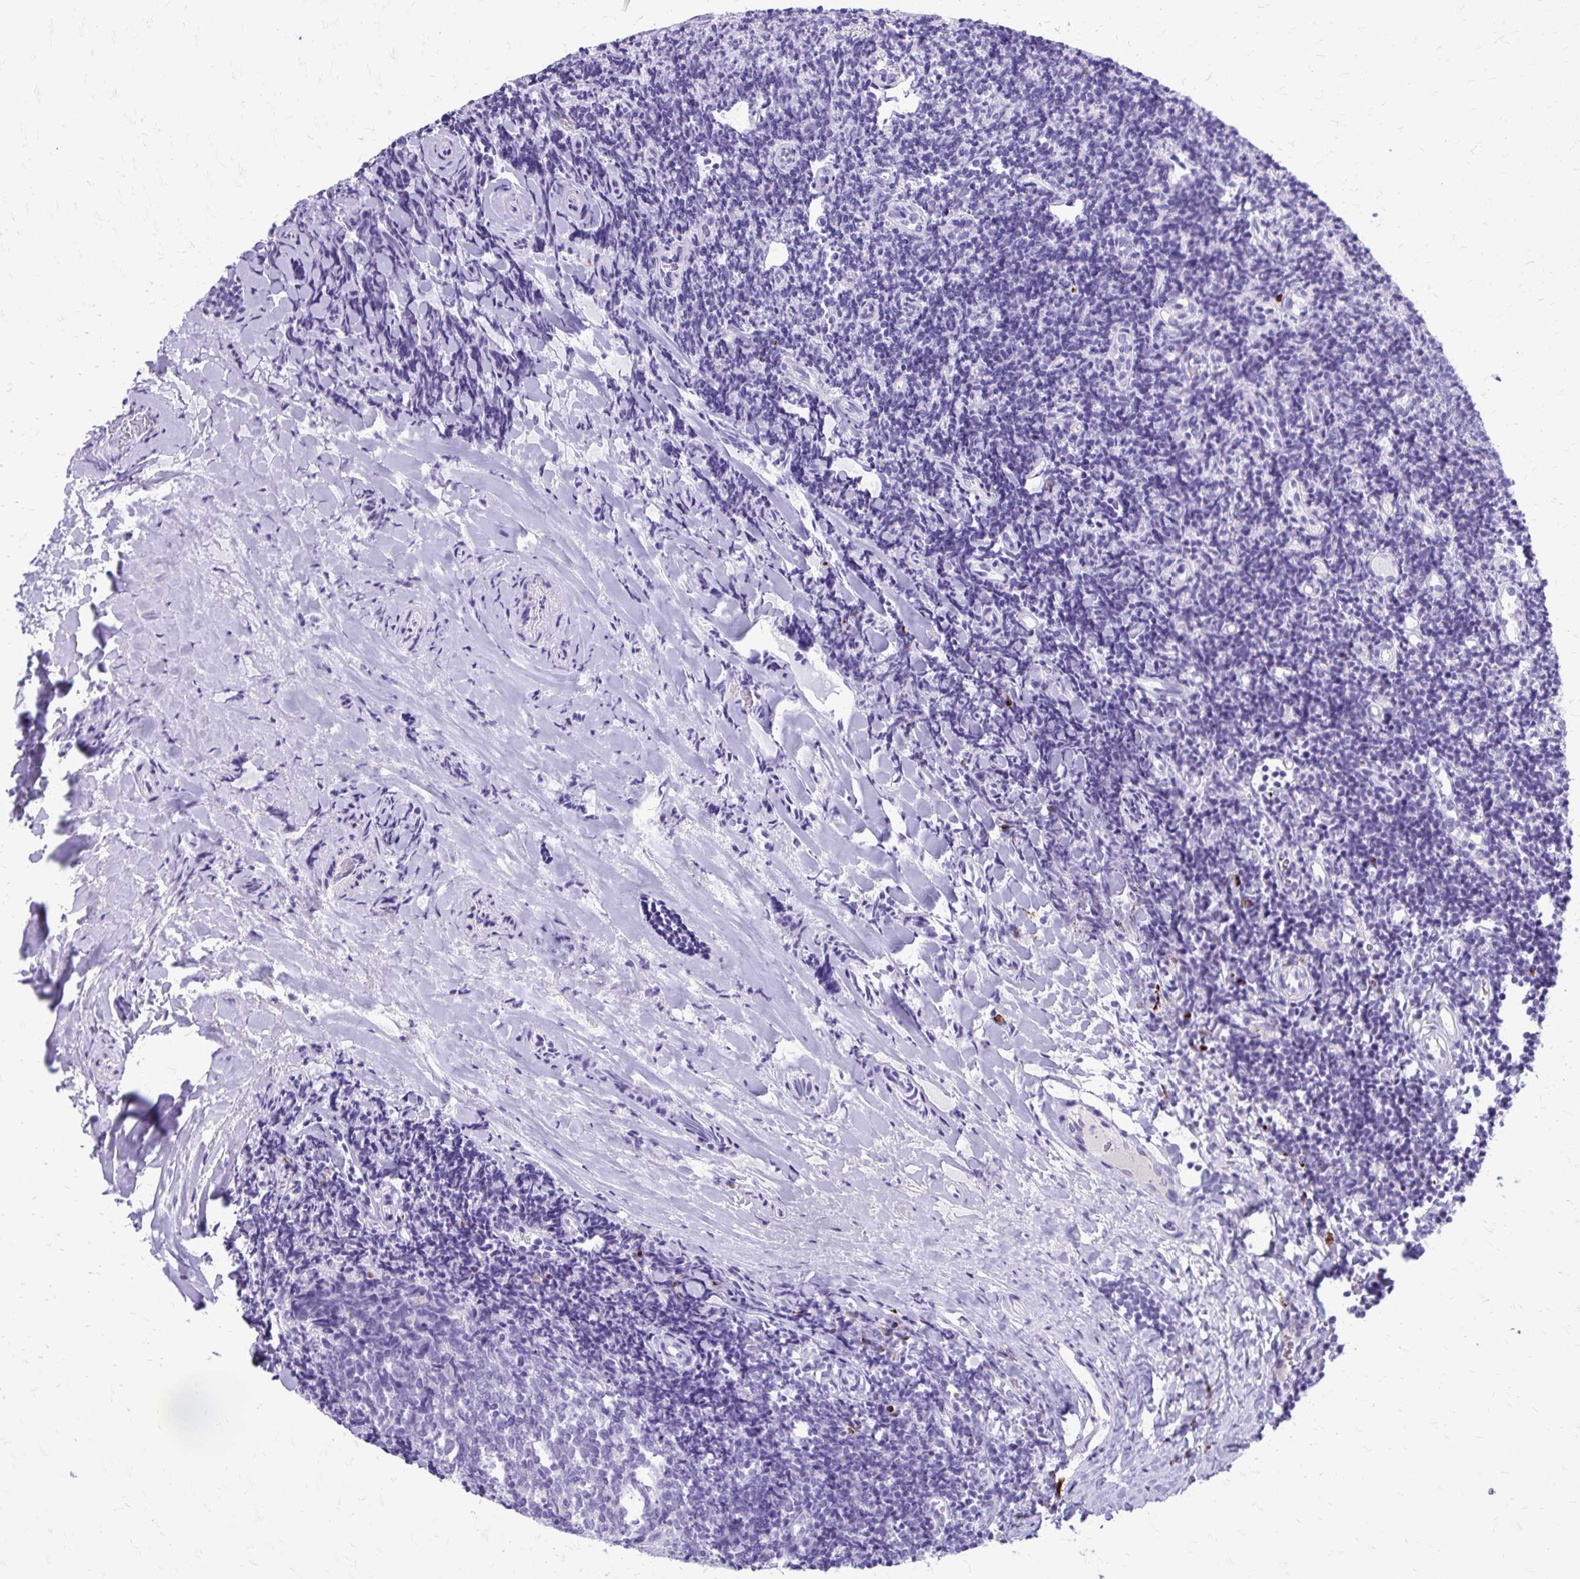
{"staining": {"intensity": "negative", "quantity": "none", "location": "none"}, "tissue": "tonsil", "cell_type": "Germinal center cells", "image_type": "normal", "snomed": [{"axis": "morphology", "description": "Normal tissue, NOS"}, {"axis": "topography", "description": "Tonsil"}], "caption": "Immunohistochemical staining of unremarkable tonsil reveals no significant positivity in germinal center cells. (Brightfield microscopy of DAB (3,3'-diaminobenzidine) immunohistochemistry (IHC) at high magnification).", "gene": "SATL1", "patient": {"sex": "female", "age": 10}}